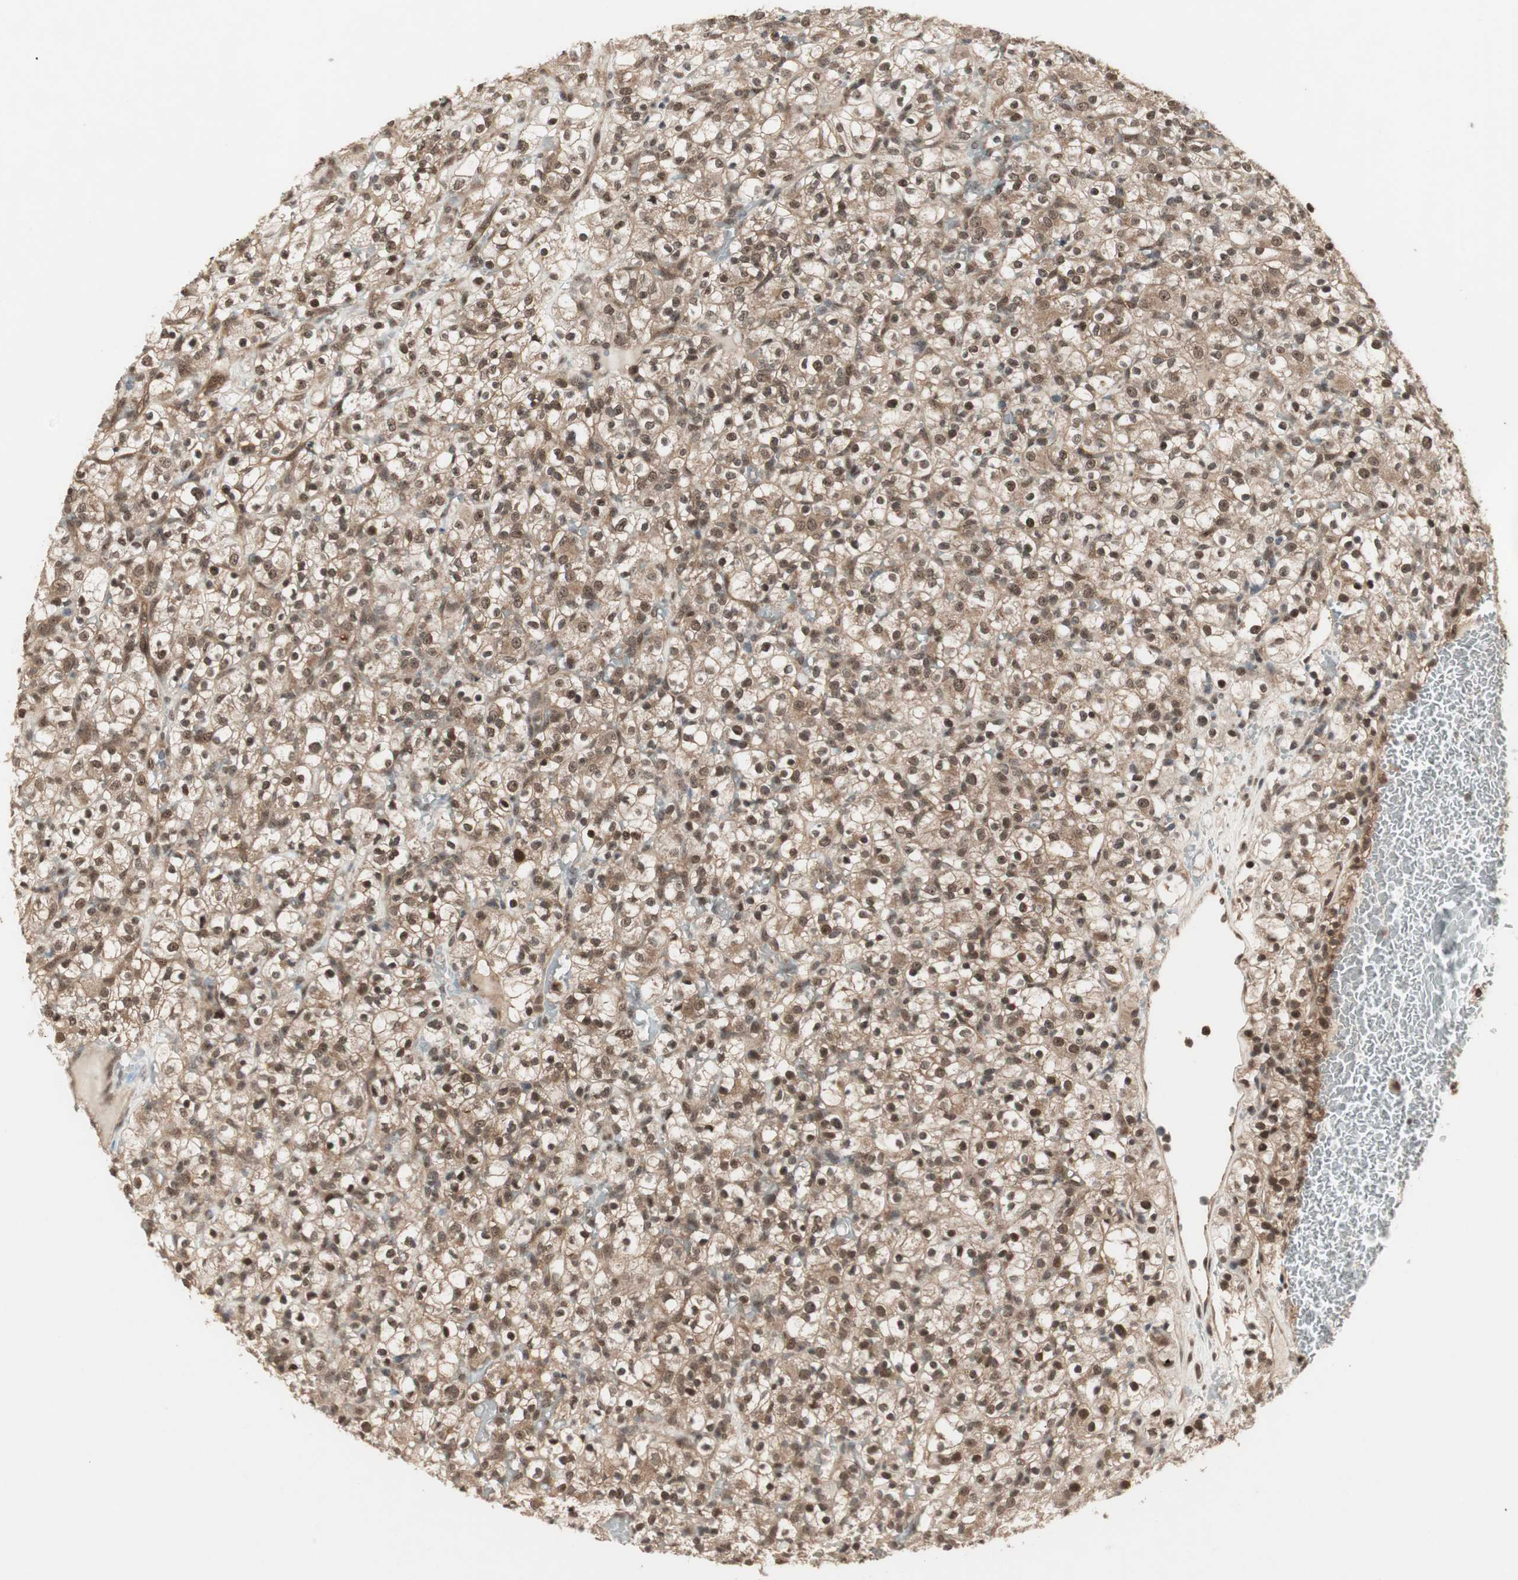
{"staining": {"intensity": "moderate", "quantity": ">75%", "location": "cytoplasmic/membranous,nuclear"}, "tissue": "renal cancer", "cell_type": "Tumor cells", "image_type": "cancer", "snomed": [{"axis": "morphology", "description": "Normal tissue, NOS"}, {"axis": "morphology", "description": "Adenocarcinoma, NOS"}, {"axis": "topography", "description": "Kidney"}], "caption": "The immunohistochemical stain shows moderate cytoplasmic/membranous and nuclear staining in tumor cells of renal cancer tissue.", "gene": "CSNK2B", "patient": {"sex": "female", "age": 72}}